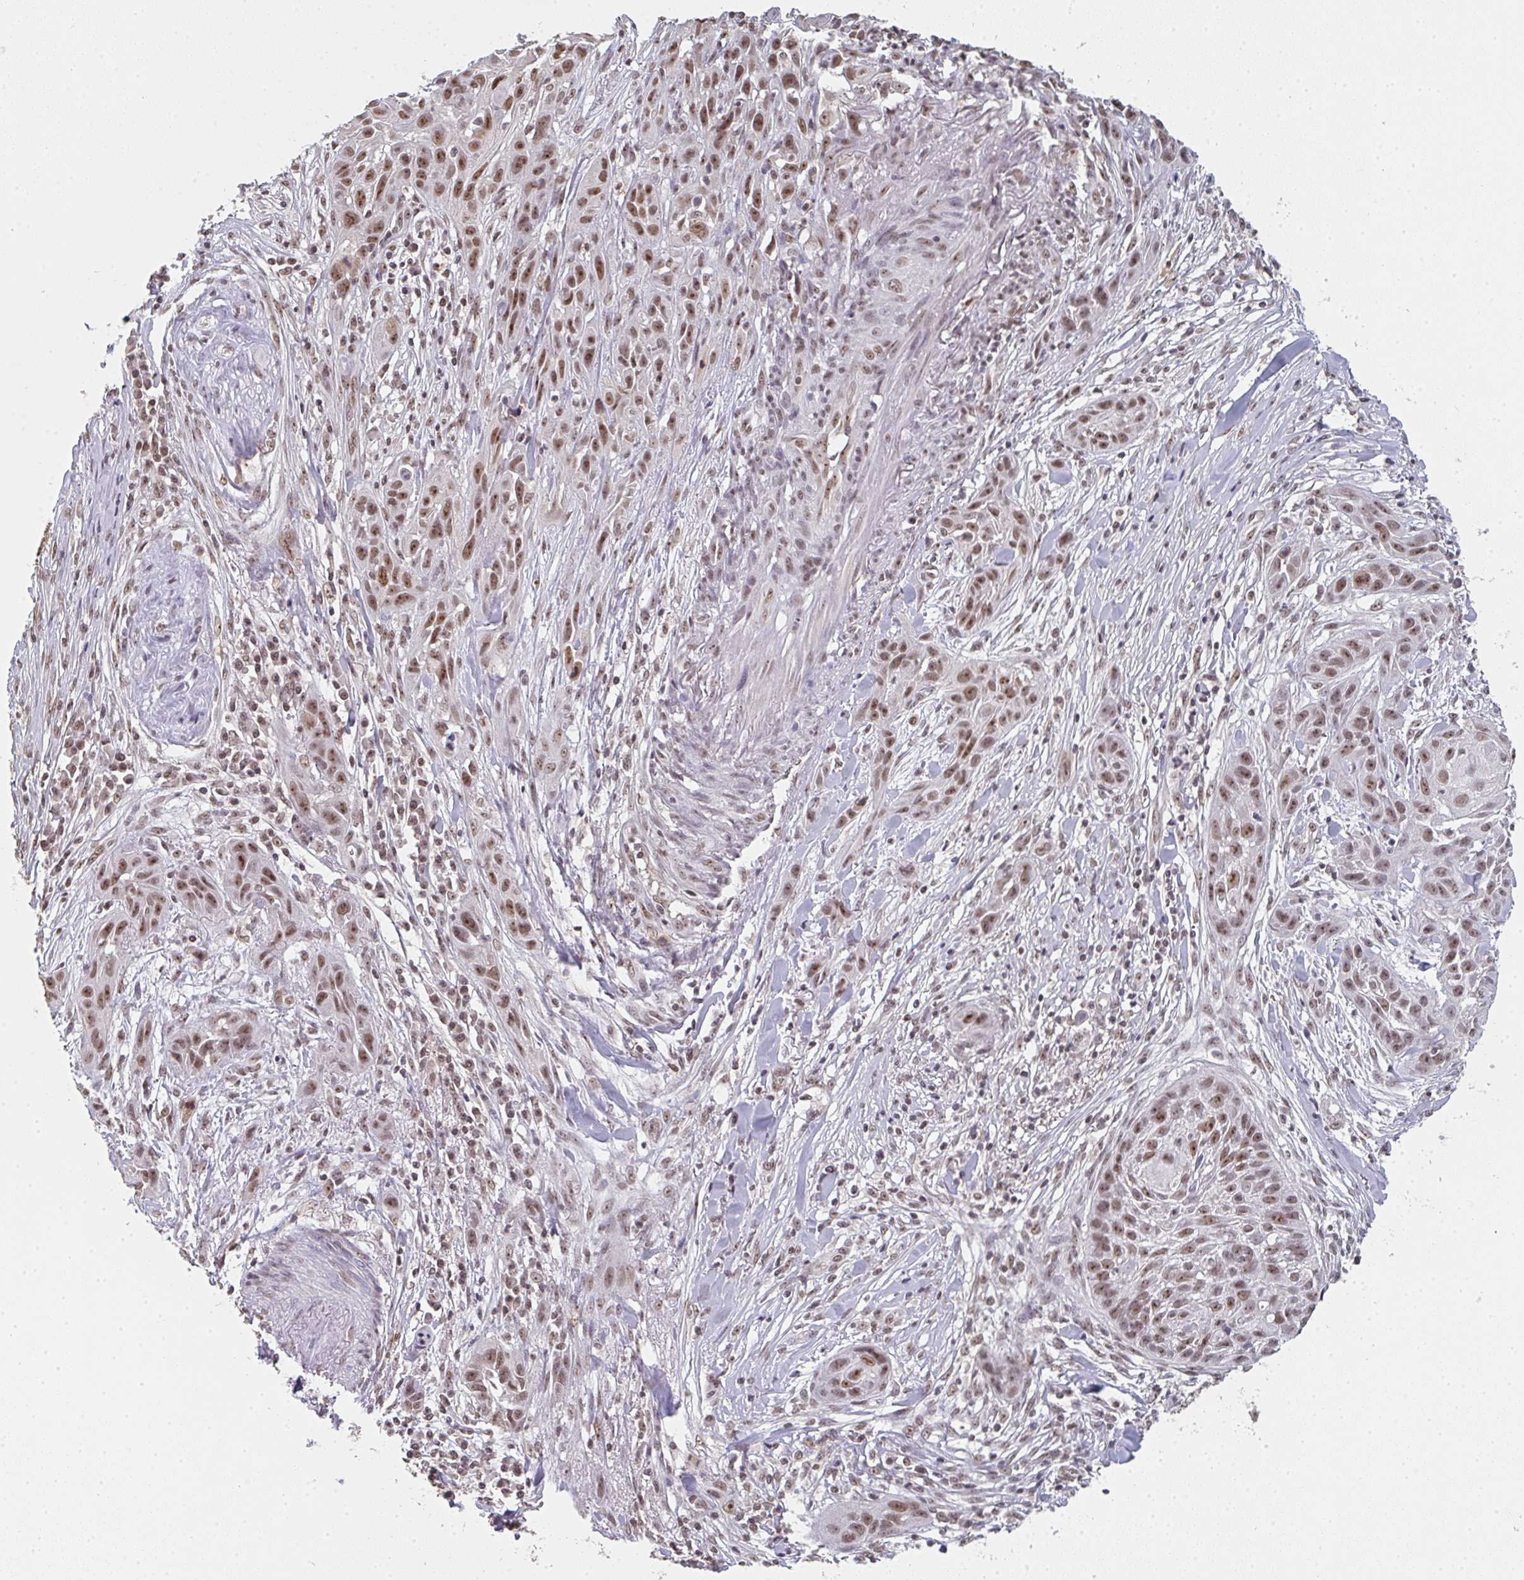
{"staining": {"intensity": "moderate", "quantity": ">75%", "location": "nuclear"}, "tissue": "skin cancer", "cell_type": "Tumor cells", "image_type": "cancer", "snomed": [{"axis": "morphology", "description": "Squamous cell carcinoma, NOS"}, {"axis": "topography", "description": "Skin"}, {"axis": "topography", "description": "Vulva"}], "caption": "Moderate nuclear staining is present in approximately >75% of tumor cells in skin squamous cell carcinoma.", "gene": "DKC1", "patient": {"sex": "female", "age": 83}}